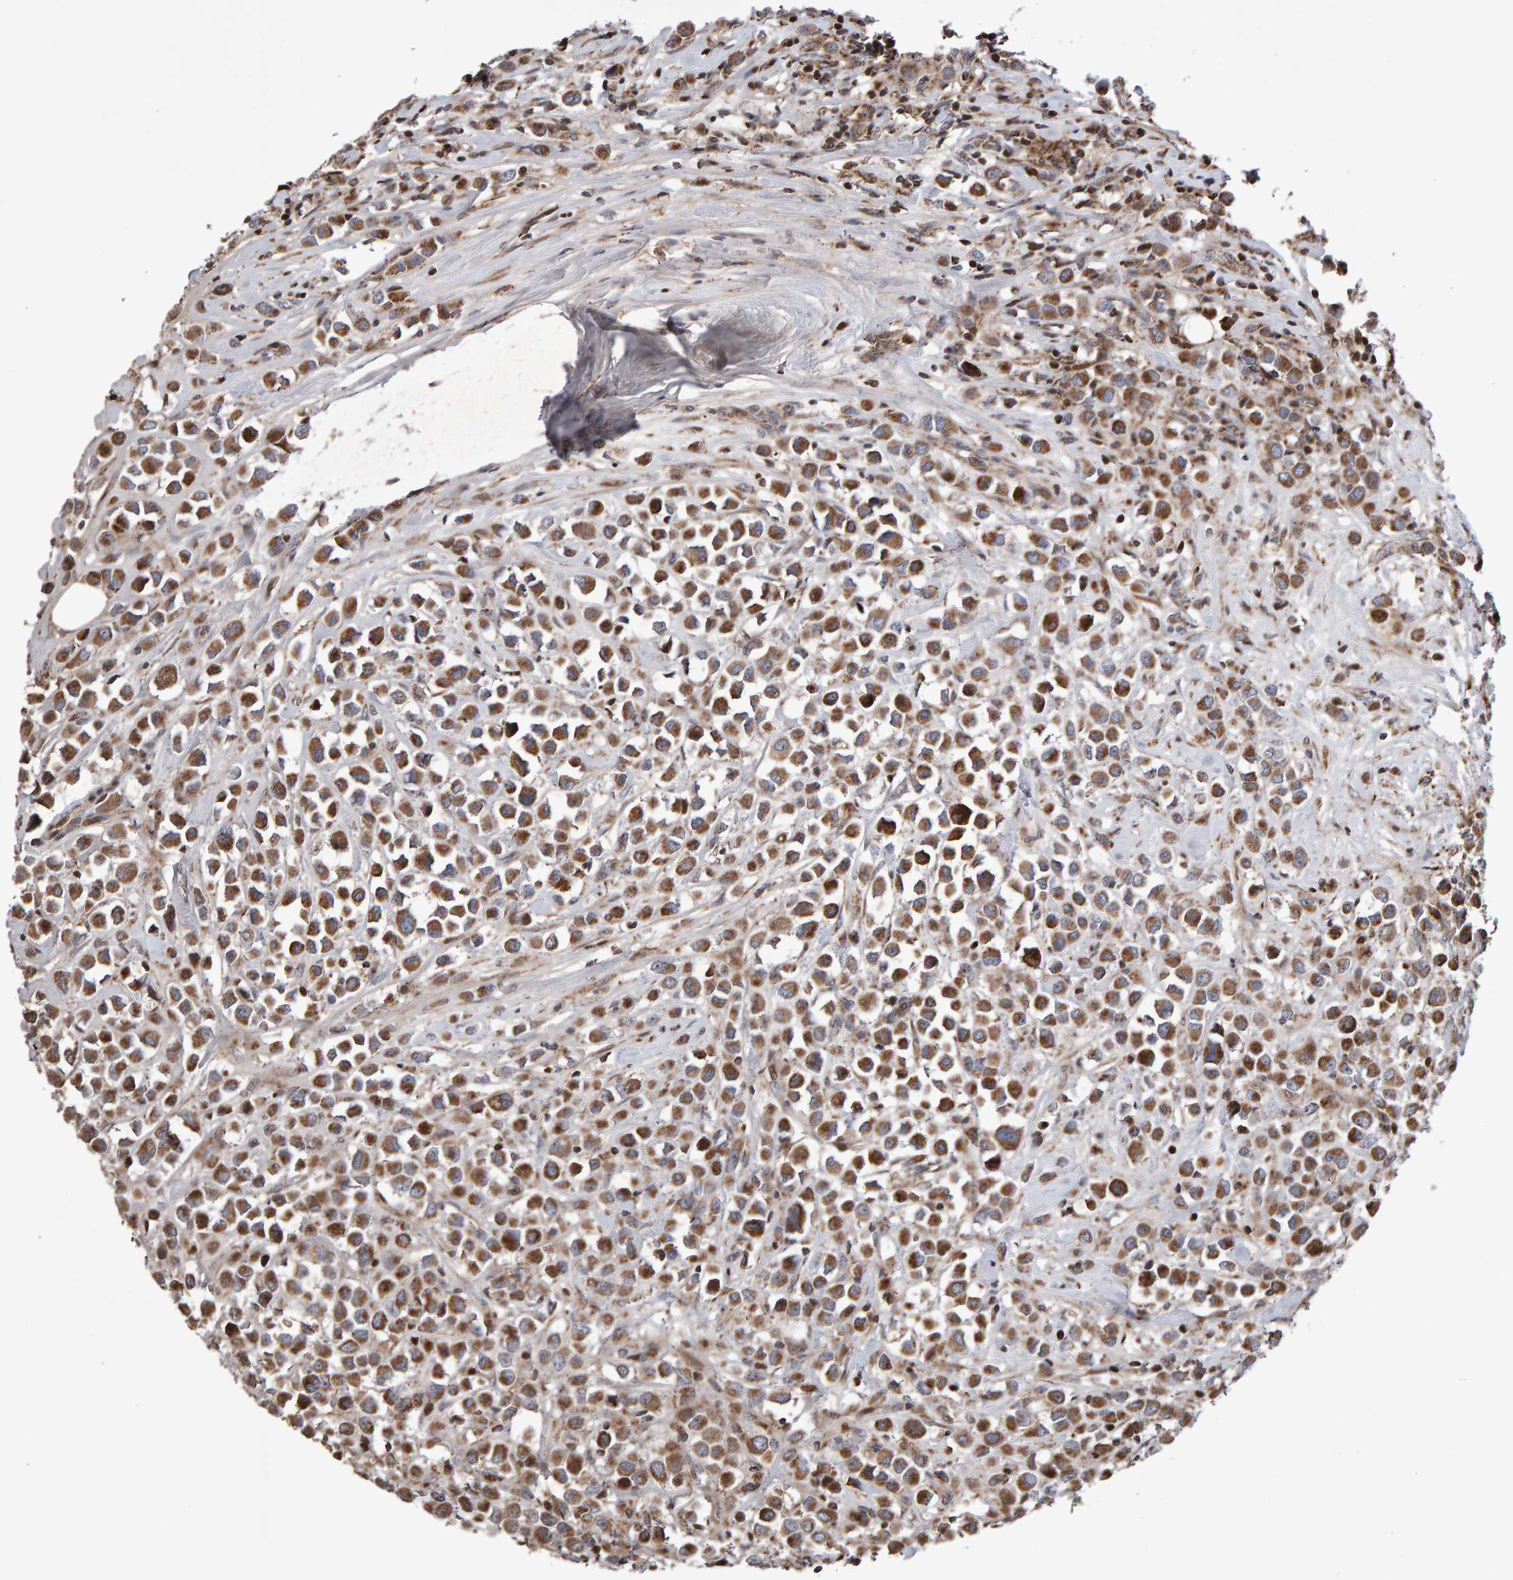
{"staining": {"intensity": "moderate", "quantity": ">75%", "location": "cytoplasmic/membranous"}, "tissue": "breast cancer", "cell_type": "Tumor cells", "image_type": "cancer", "snomed": [{"axis": "morphology", "description": "Duct carcinoma"}, {"axis": "topography", "description": "Breast"}], "caption": "Human infiltrating ductal carcinoma (breast) stained with a brown dye shows moderate cytoplasmic/membranous positive expression in about >75% of tumor cells.", "gene": "PECR", "patient": {"sex": "female", "age": 61}}